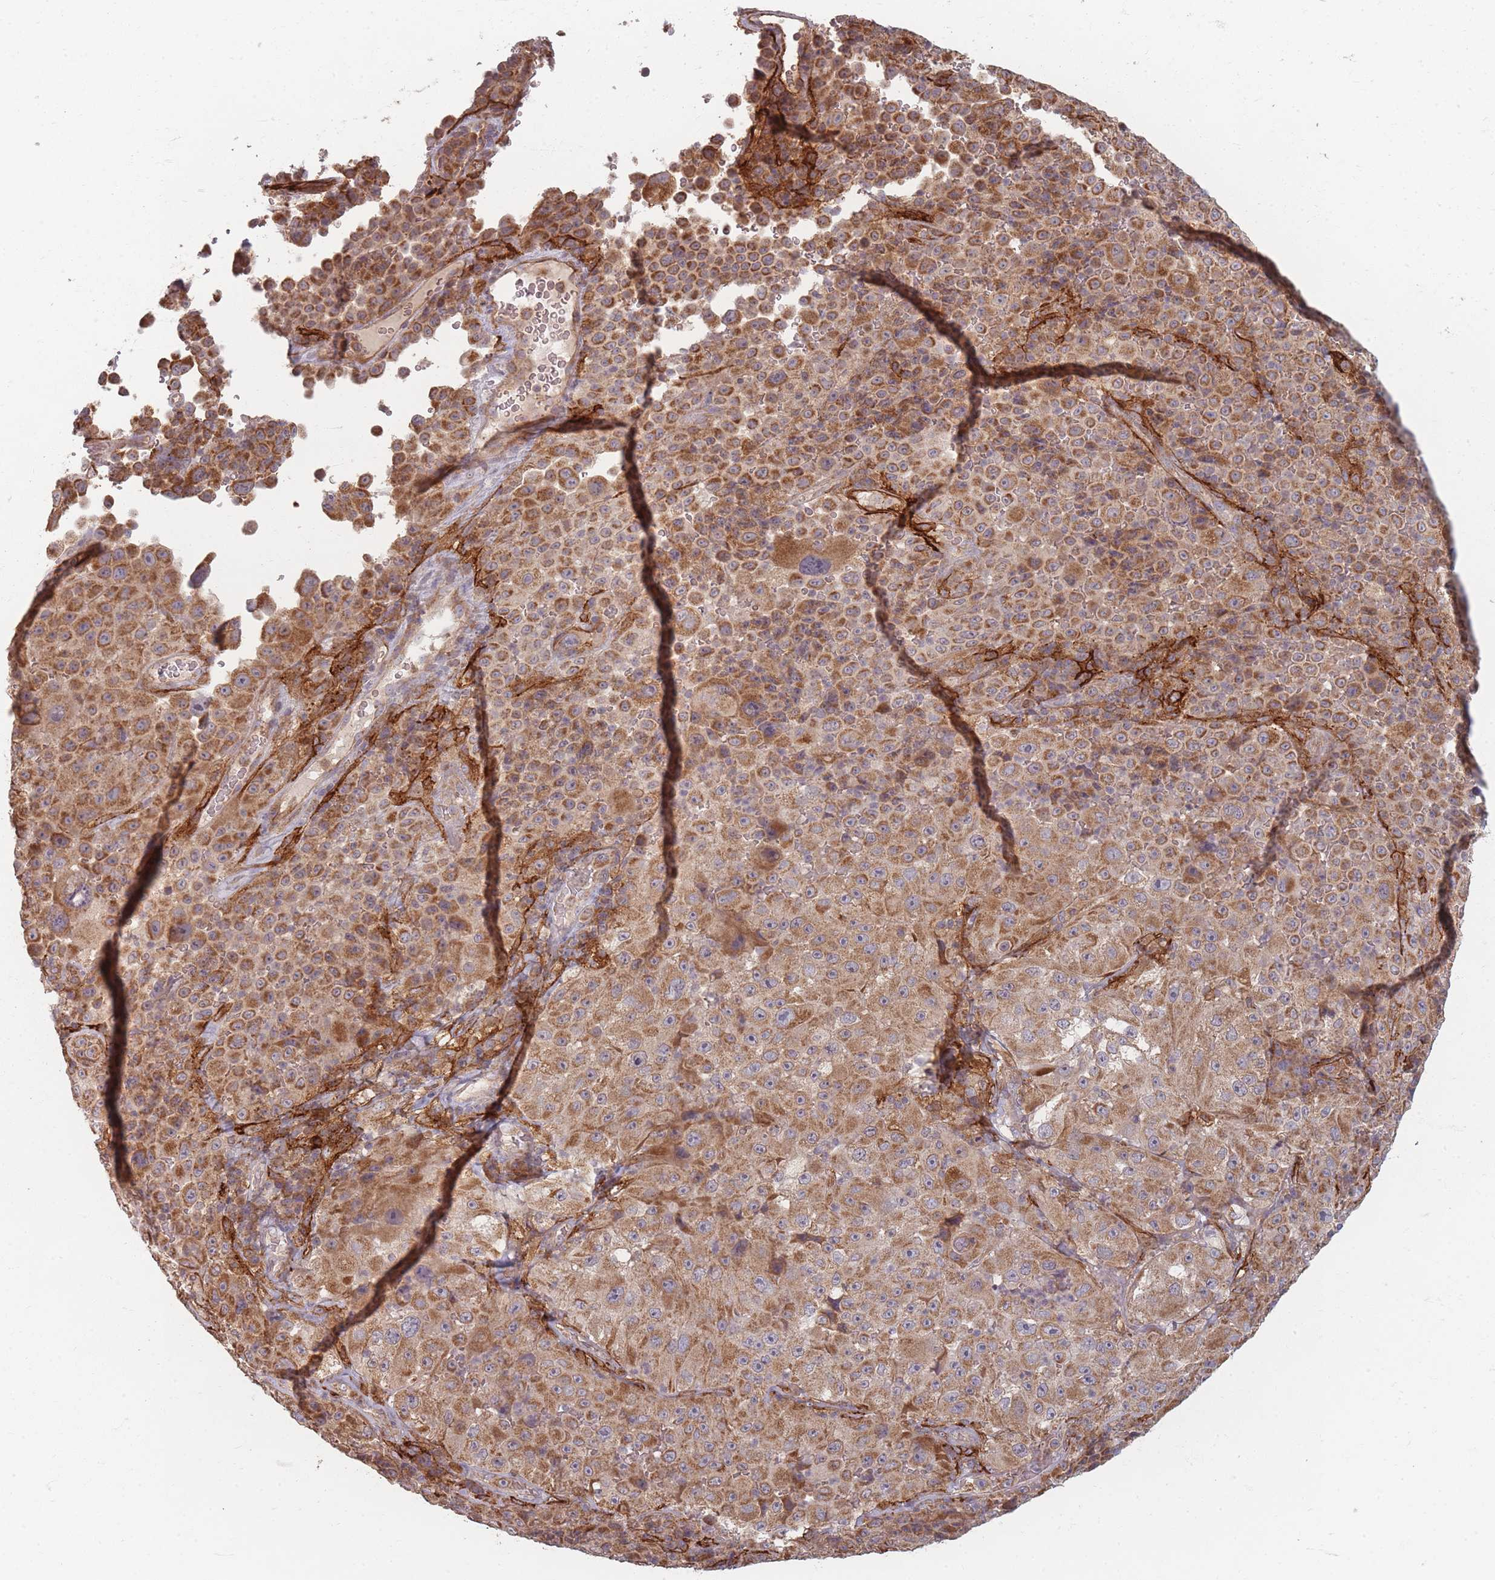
{"staining": {"intensity": "moderate", "quantity": ">75%", "location": "cytoplasmic/membranous"}, "tissue": "melanoma", "cell_type": "Tumor cells", "image_type": "cancer", "snomed": [{"axis": "morphology", "description": "Malignant melanoma, Metastatic site"}, {"axis": "topography", "description": "Lymph node"}], "caption": "About >75% of tumor cells in melanoma demonstrate moderate cytoplasmic/membranous protein staining as visualized by brown immunohistochemical staining.", "gene": "MRPS6", "patient": {"sex": "male", "age": 62}}